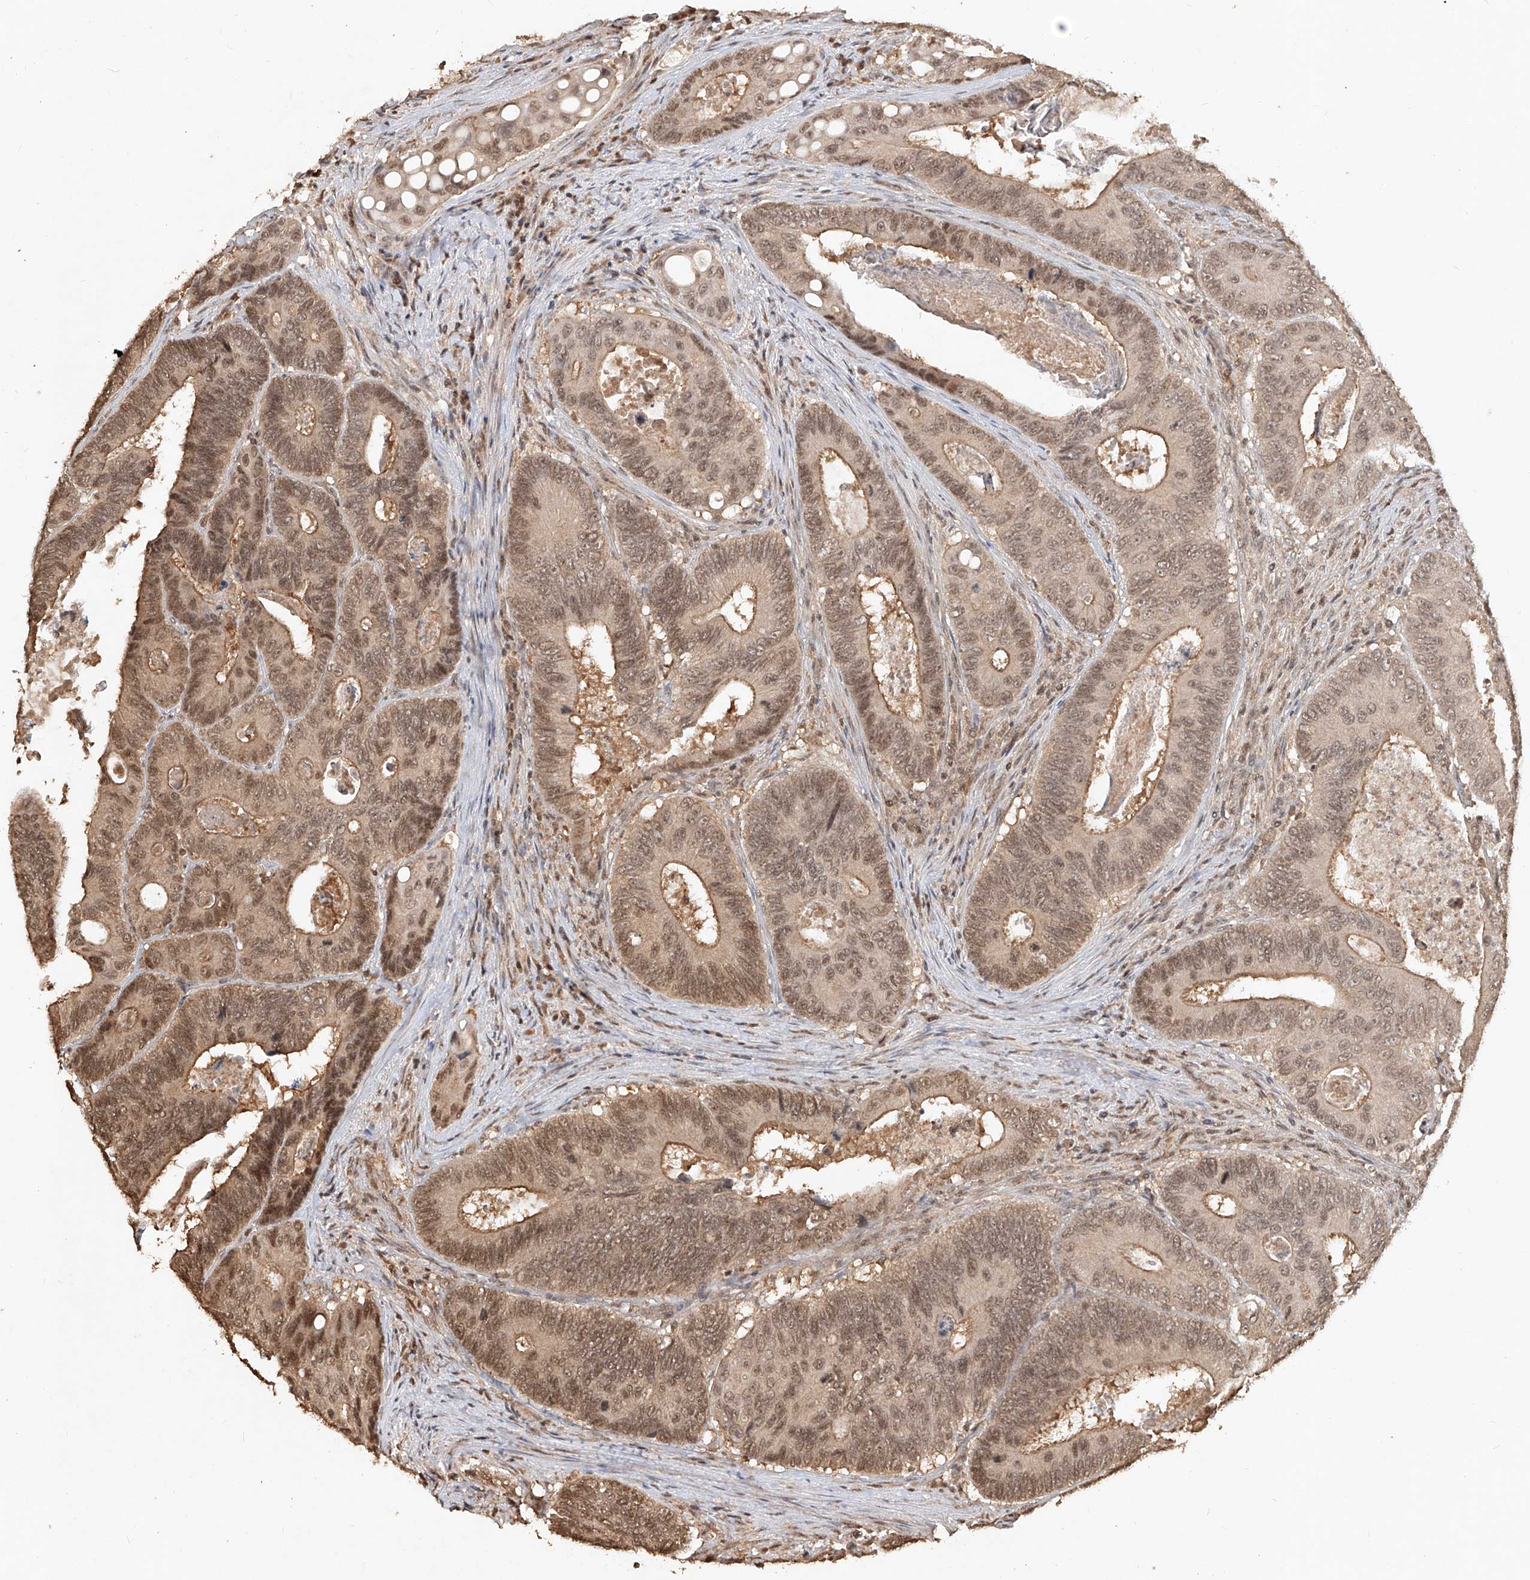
{"staining": {"intensity": "moderate", "quantity": ">75%", "location": "cytoplasmic/membranous,nuclear"}, "tissue": "colorectal cancer", "cell_type": "Tumor cells", "image_type": "cancer", "snomed": [{"axis": "morphology", "description": "Inflammation, NOS"}, {"axis": "morphology", "description": "Adenocarcinoma, NOS"}, {"axis": "topography", "description": "Colon"}], "caption": "Colorectal cancer stained with DAB immunohistochemistry (IHC) exhibits medium levels of moderate cytoplasmic/membranous and nuclear expression in approximately >75% of tumor cells.", "gene": "UBE2K", "patient": {"sex": "male", "age": 72}}